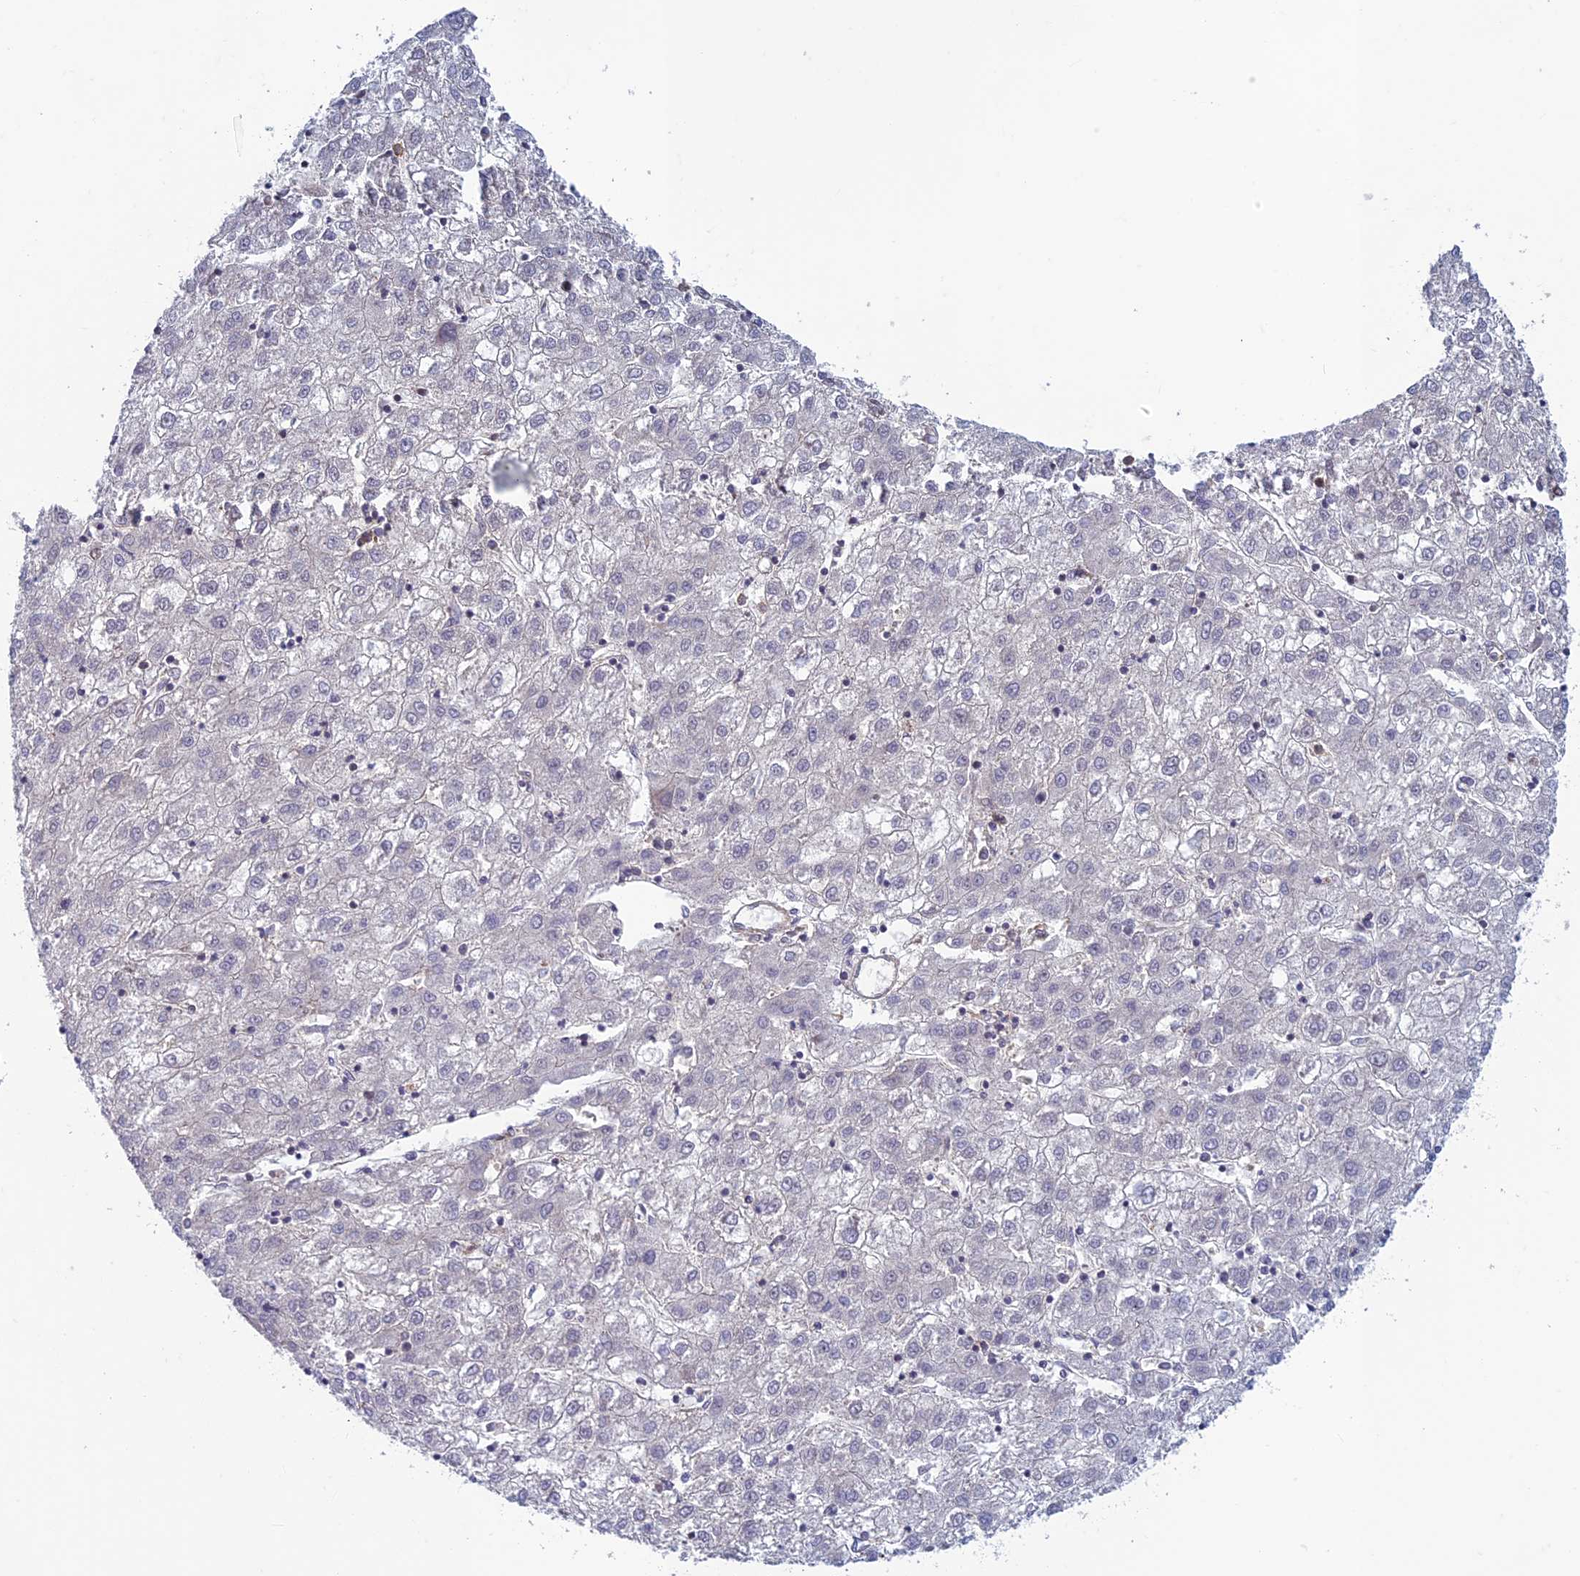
{"staining": {"intensity": "negative", "quantity": "none", "location": "none"}, "tissue": "liver cancer", "cell_type": "Tumor cells", "image_type": "cancer", "snomed": [{"axis": "morphology", "description": "Carcinoma, Hepatocellular, NOS"}, {"axis": "topography", "description": "Liver"}], "caption": "Immunohistochemistry of liver hepatocellular carcinoma demonstrates no staining in tumor cells.", "gene": "DNM1L", "patient": {"sex": "male", "age": 72}}